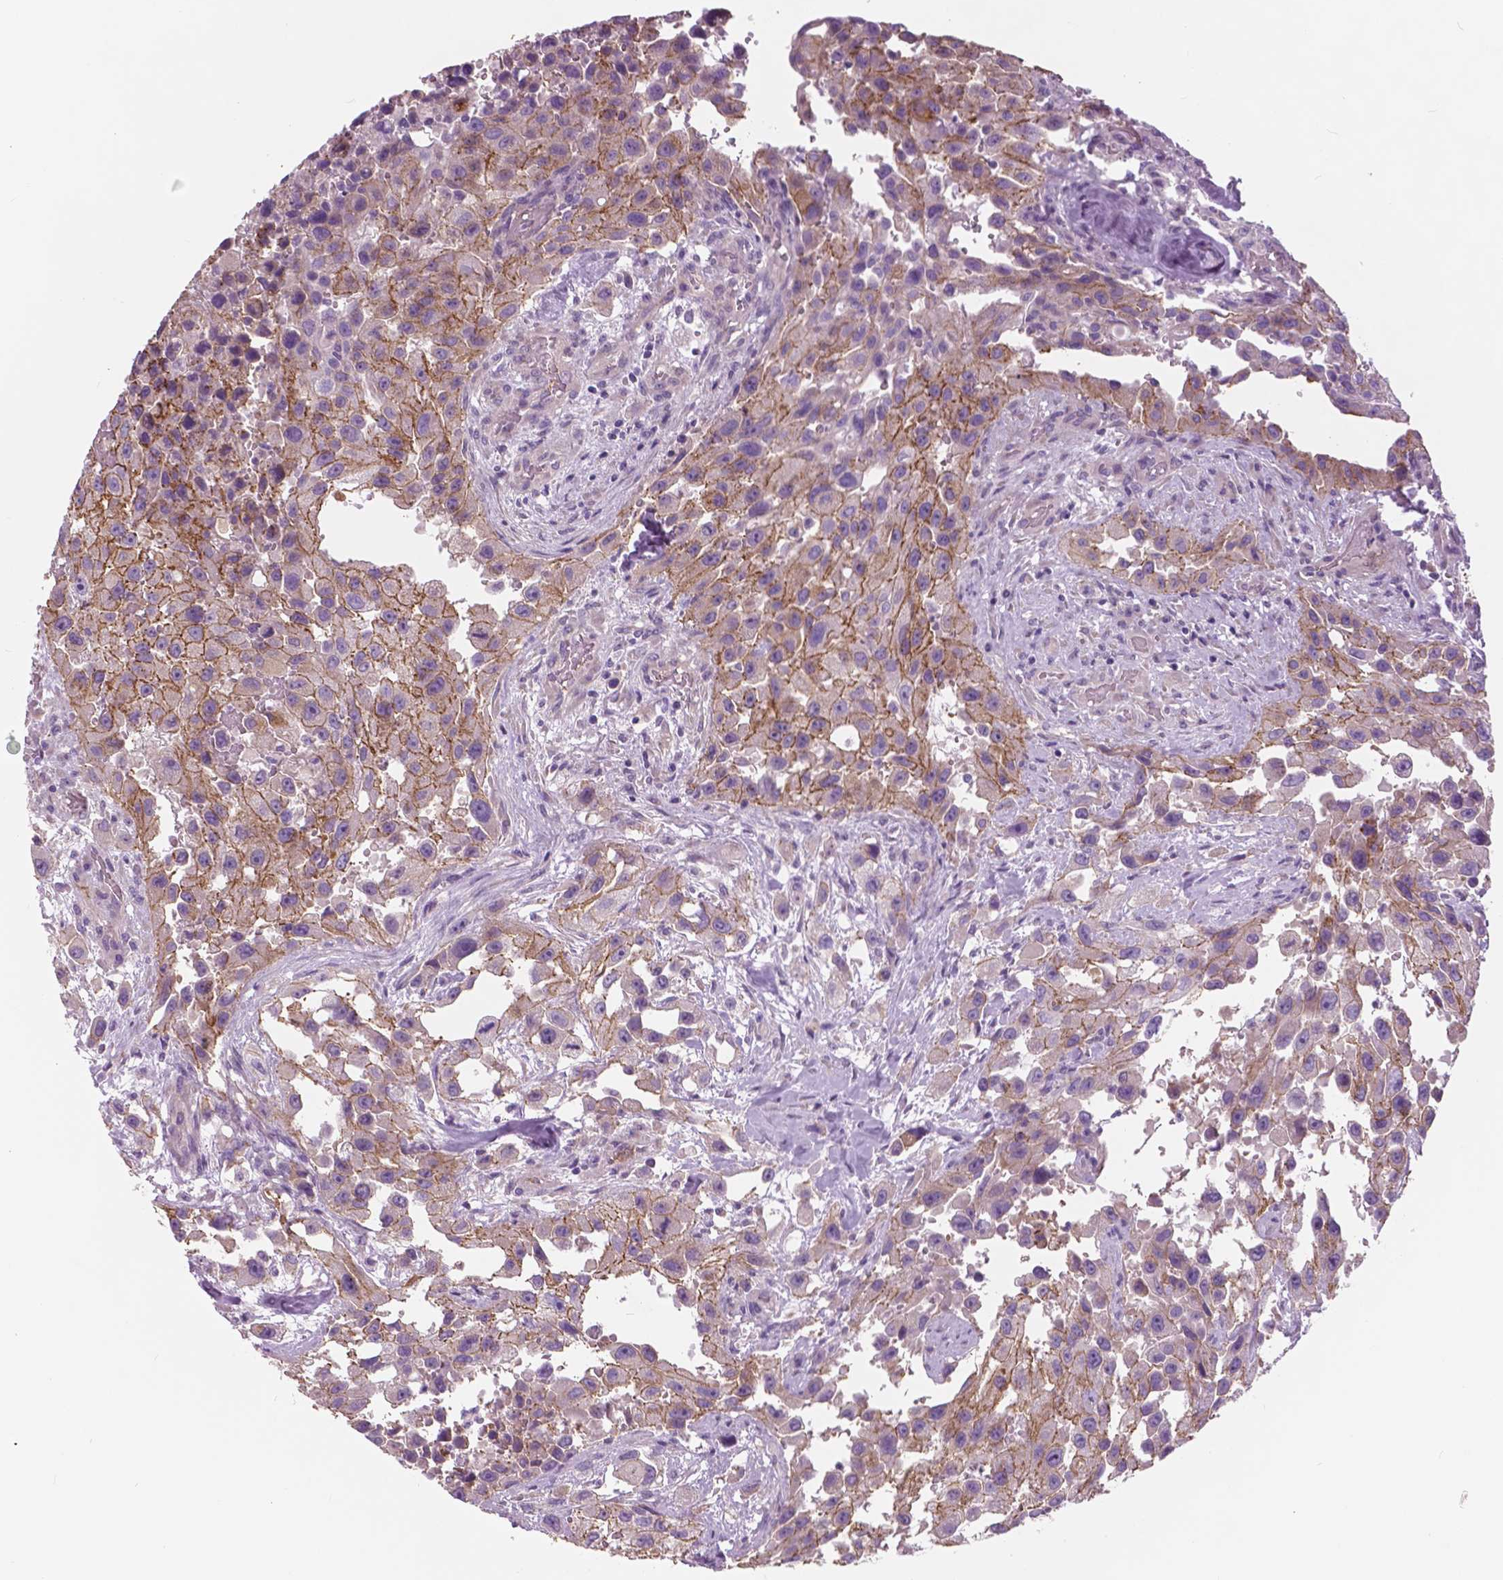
{"staining": {"intensity": "moderate", "quantity": "<25%", "location": "cytoplasmic/membranous"}, "tissue": "urothelial cancer", "cell_type": "Tumor cells", "image_type": "cancer", "snomed": [{"axis": "morphology", "description": "Urothelial carcinoma, High grade"}, {"axis": "topography", "description": "Urinary bladder"}], "caption": "Moderate cytoplasmic/membranous positivity for a protein is identified in about <25% of tumor cells of urothelial cancer using immunohistochemistry.", "gene": "SERPINI1", "patient": {"sex": "male", "age": 79}}